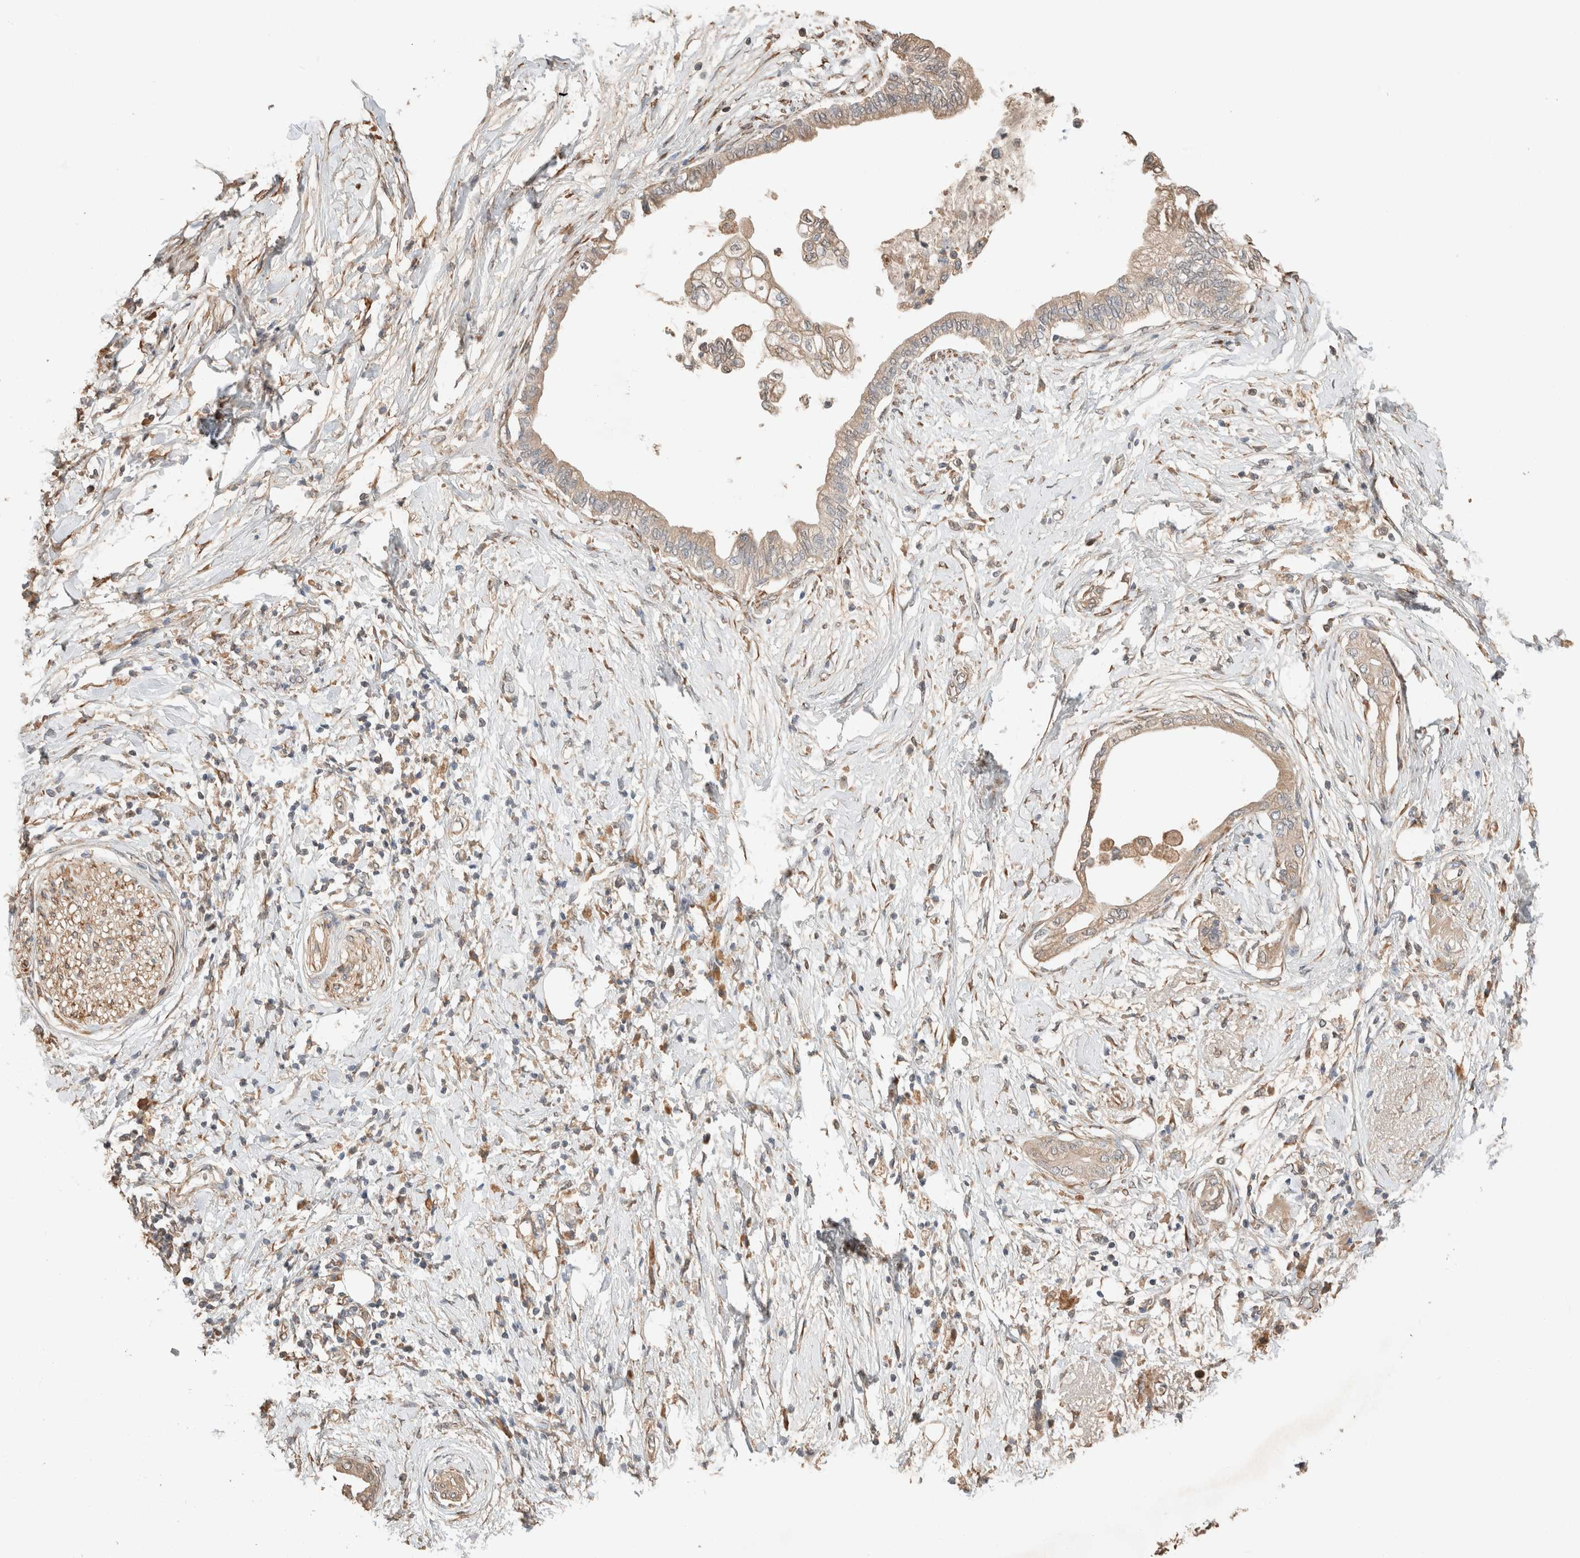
{"staining": {"intensity": "weak", "quantity": ">75%", "location": "cytoplasmic/membranous"}, "tissue": "pancreatic cancer", "cell_type": "Tumor cells", "image_type": "cancer", "snomed": [{"axis": "morphology", "description": "Normal tissue, NOS"}, {"axis": "morphology", "description": "Adenocarcinoma, NOS"}, {"axis": "topography", "description": "Pancreas"}, {"axis": "topography", "description": "Duodenum"}], "caption": "Immunohistochemistry (DAB (3,3'-diaminobenzidine)) staining of pancreatic cancer (adenocarcinoma) reveals weak cytoplasmic/membranous protein staining in approximately >75% of tumor cells.", "gene": "TUBD1", "patient": {"sex": "female", "age": 60}}